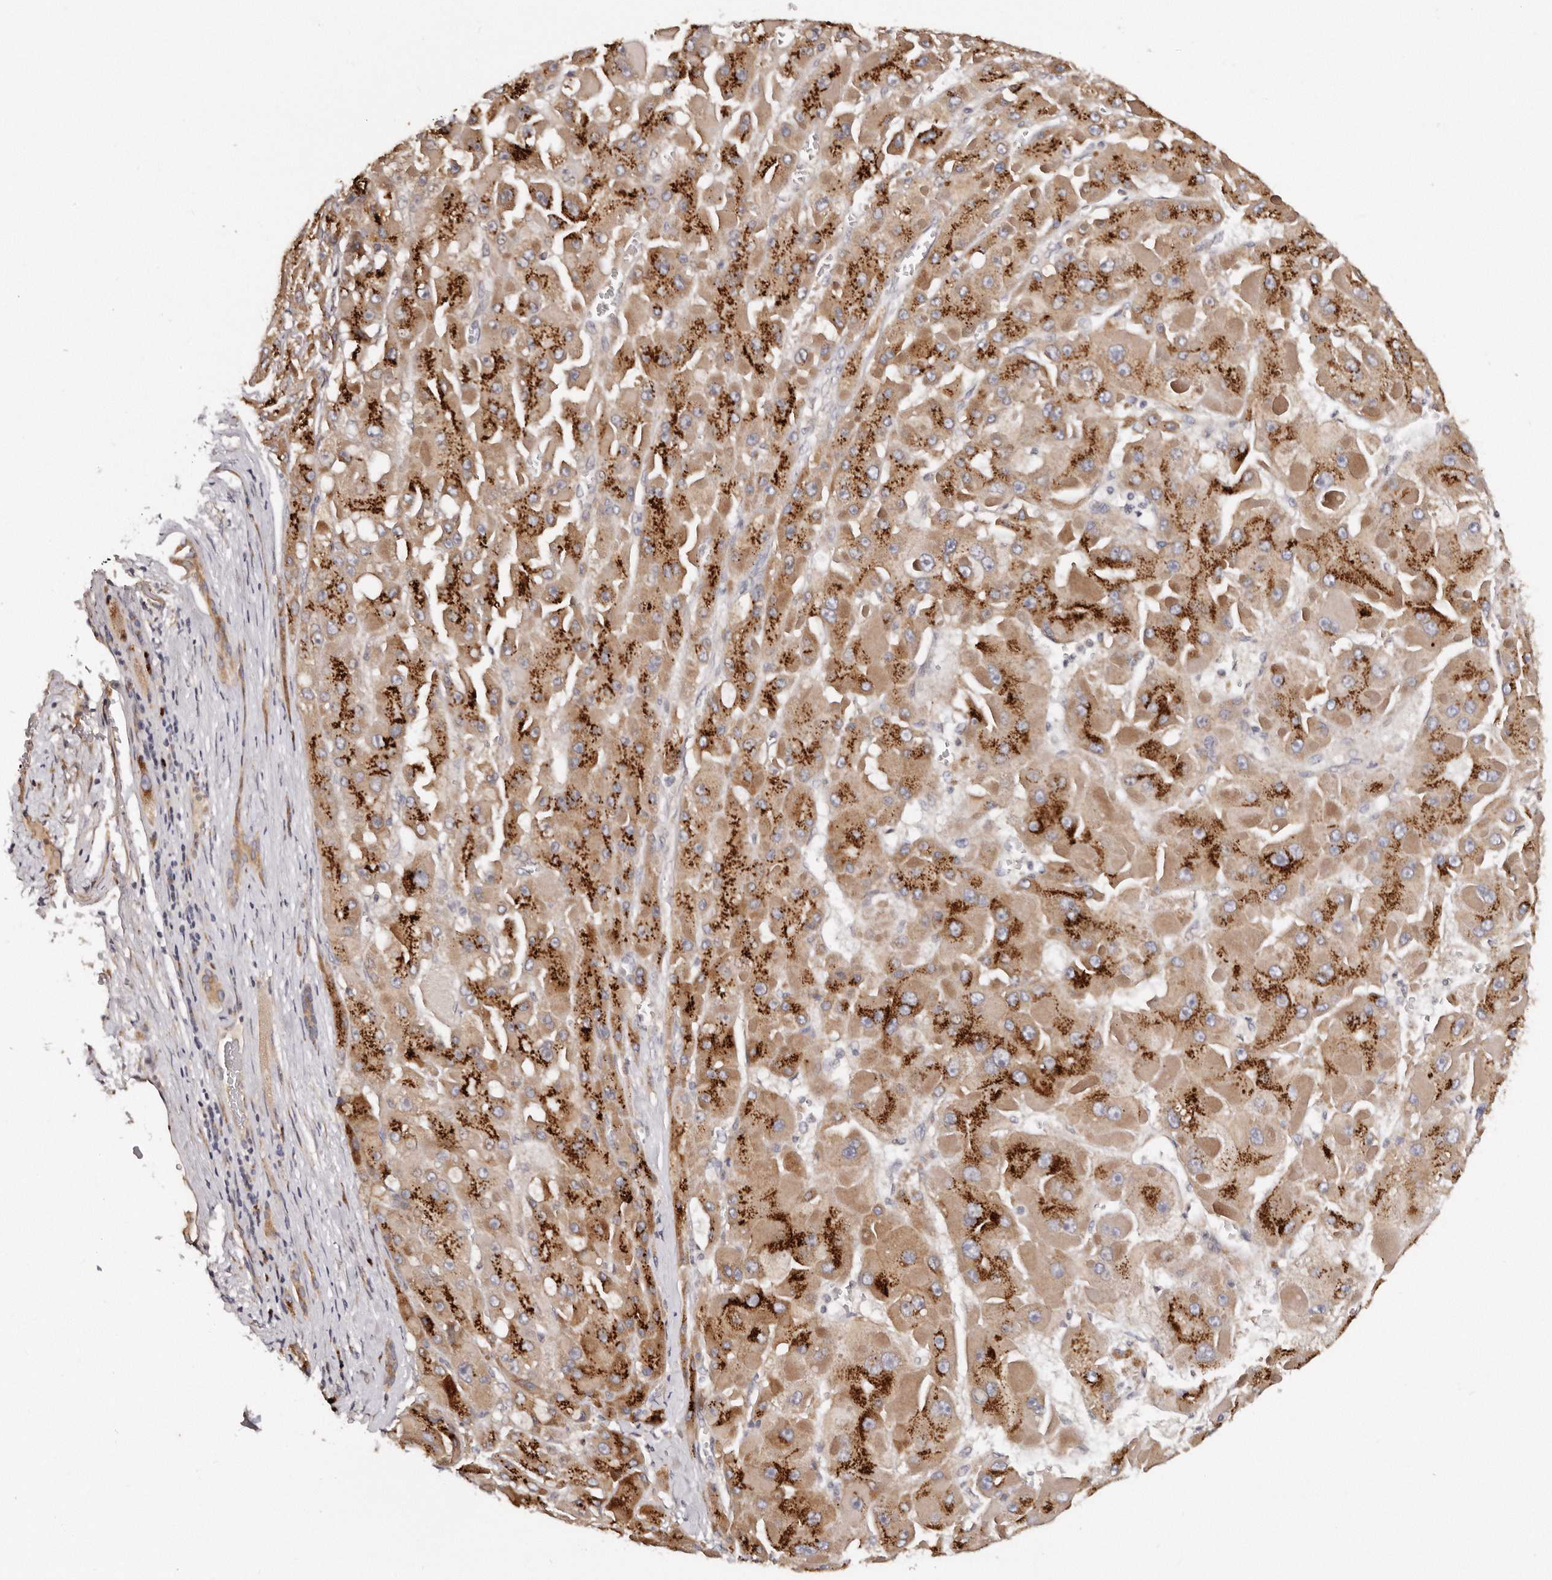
{"staining": {"intensity": "strong", "quantity": ">75%", "location": "cytoplasmic/membranous"}, "tissue": "liver cancer", "cell_type": "Tumor cells", "image_type": "cancer", "snomed": [{"axis": "morphology", "description": "Carcinoma, Hepatocellular, NOS"}, {"axis": "topography", "description": "Liver"}], "caption": "A high amount of strong cytoplasmic/membranous staining is identified in approximately >75% of tumor cells in liver cancer tissue. The protein of interest is shown in brown color, while the nuclei are stained blue.", "gene": "DACT2", "patient": {"sex": "female", "age": 73}}